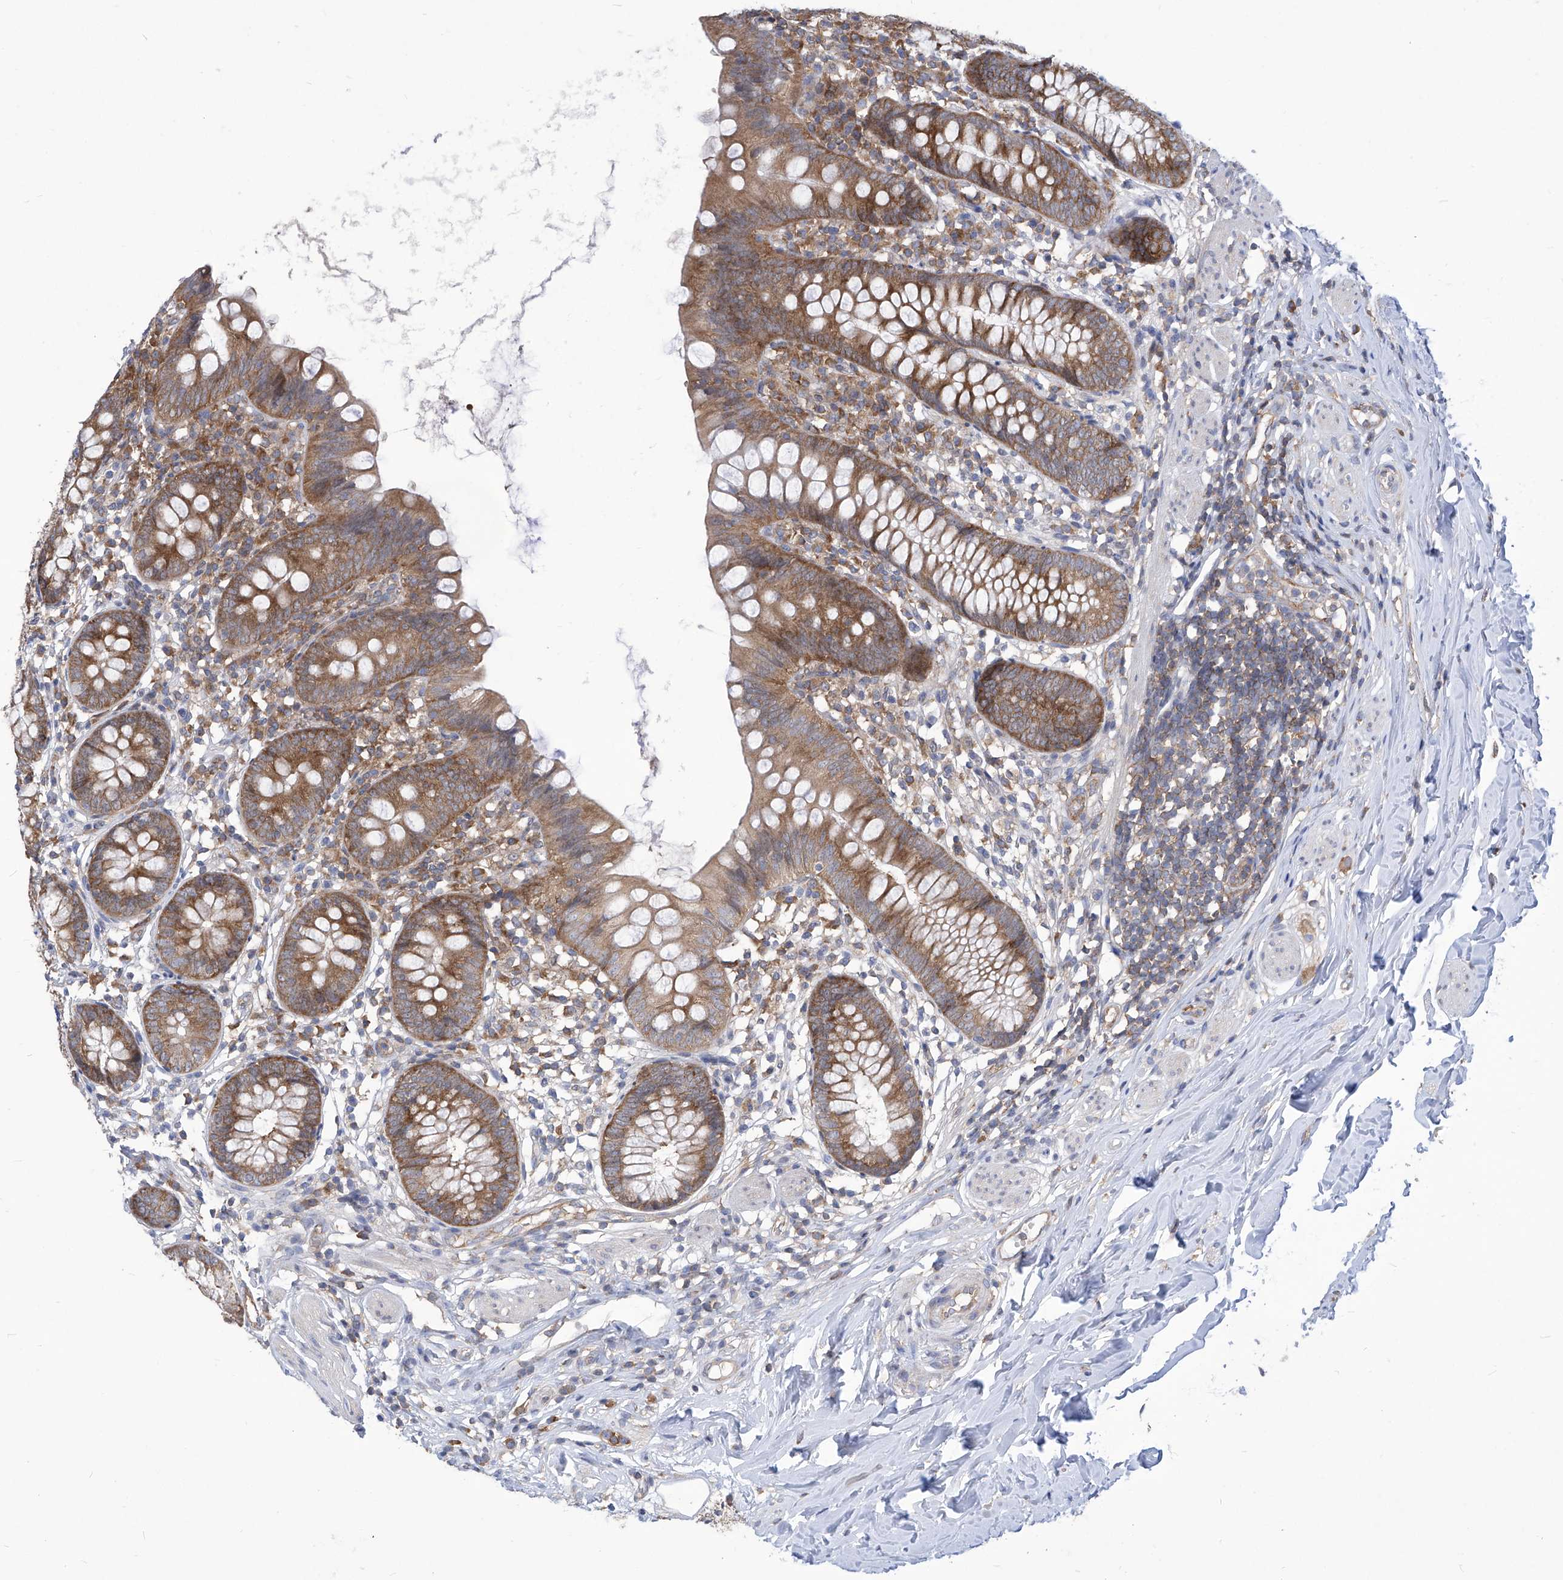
{"staining": {"intensity": "moderate", "quantity": ">75%", "location": "cytoplasmic/membranous"}, "tissue": "appendix", "cell_type": "Glandular cells", "image_type": "normal", "snomed": [{"axis": "morphology", "description": "Normal tissue, NOS"}, {"axis": "topography", "description": "Appendix"}], "caption": "This micrograph shows normal appendix stained with IHC to label a protein in brown. The cytoplasmic/membranous of glandular cells show moderate positivity for the protein. Nuclei are counter-stained blue.", "gene": "EIF3M", "patient": {"sex": "female", "age": 62}}